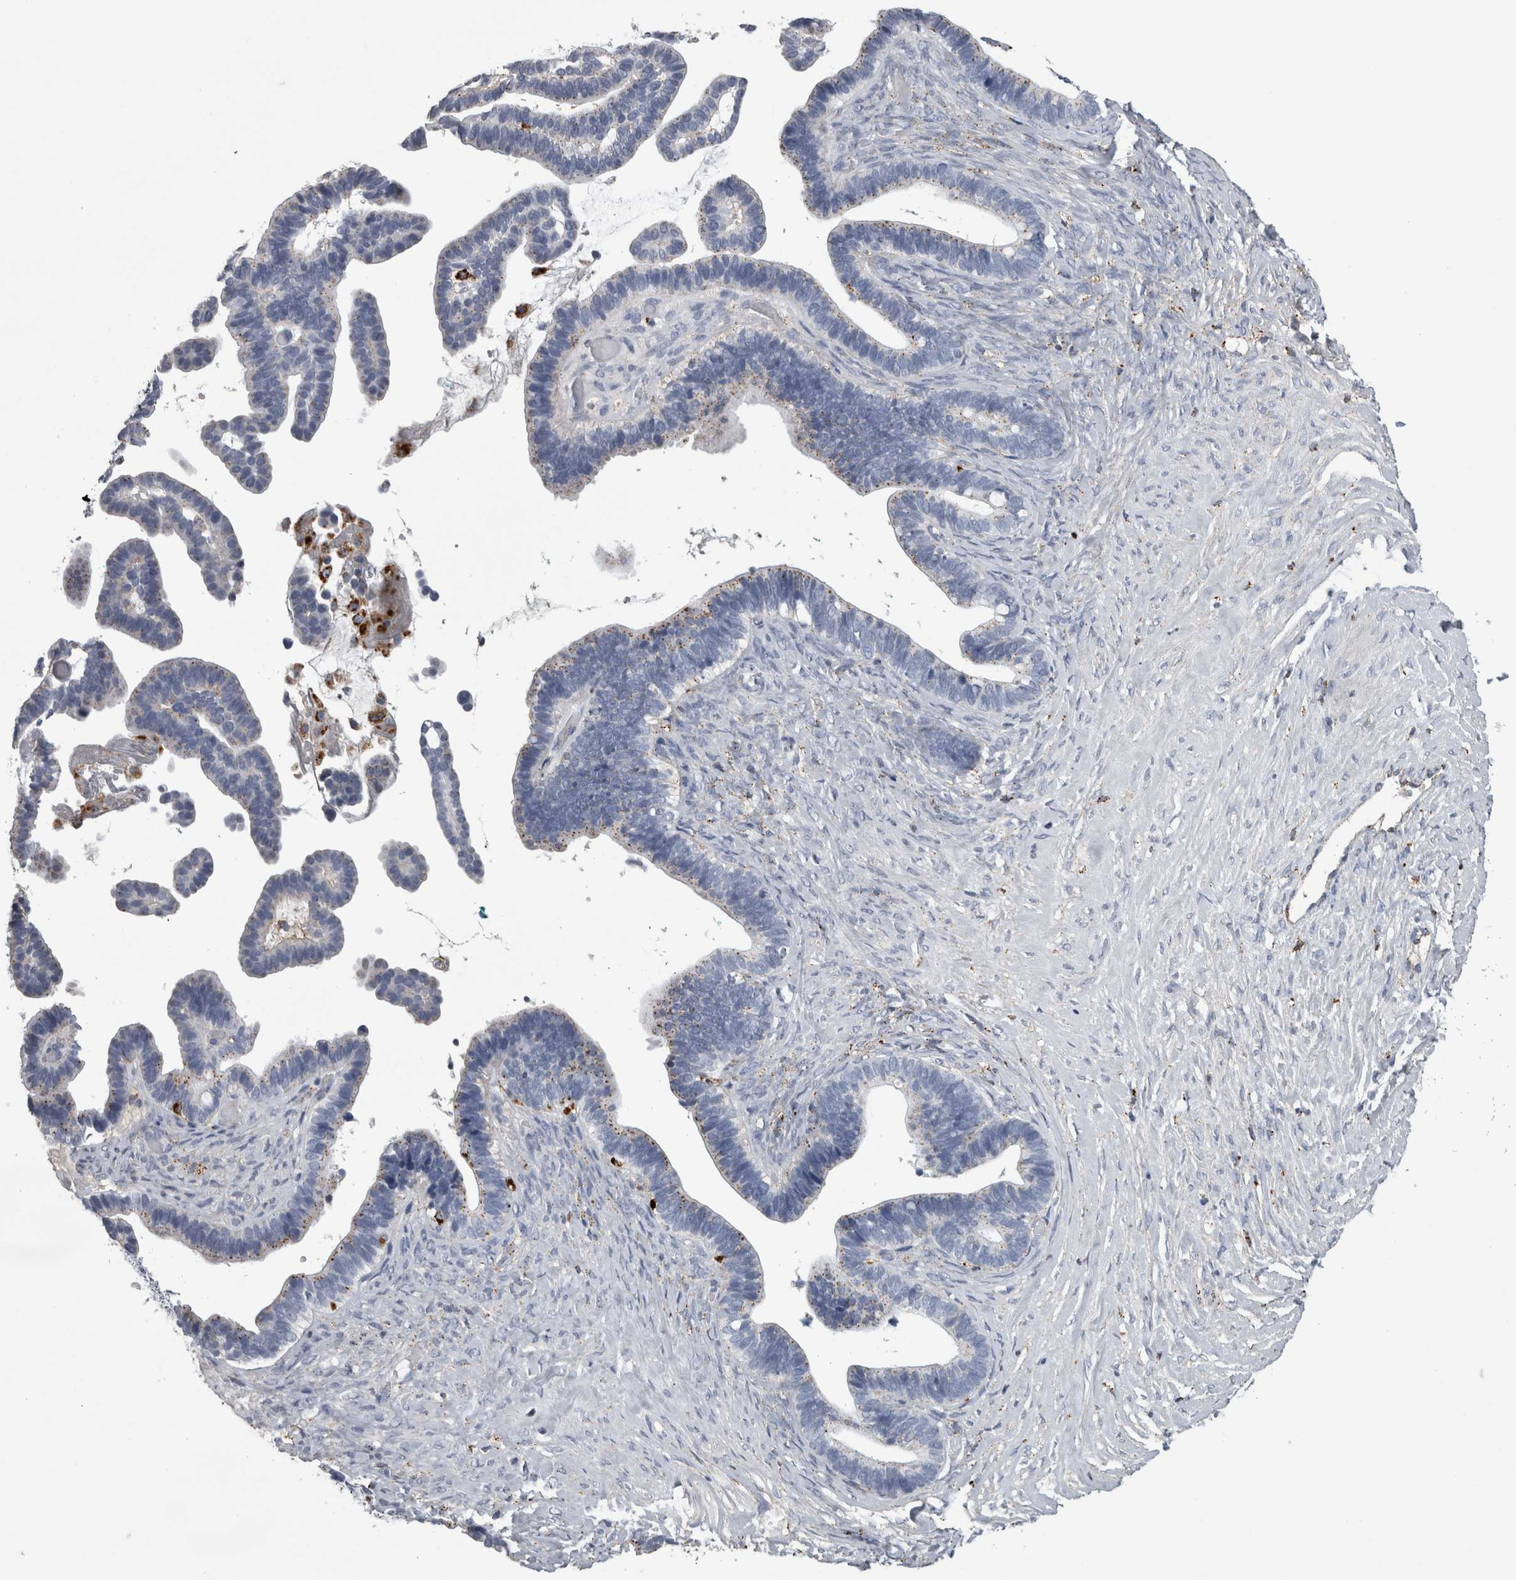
{"staining": {"intensity": "weak", "quantity": "25%-75%", "location": "cytoplasmic/membranous"}, "tissue": "ovarian cancer", "cell_type": "Tumor cells", "image_type": "cancer", "snomed": [{"axis": "morphology", "description": "Cystadenocarcinoma, serous, NOS"}, {"axis": "topography", "description": "Ovary"}], "caption": "A micrograph of ovarian cancer stained for a protein displays weak cytoplasmic/membranous brown staining in tumor cells.", "gene": "DPP7", "patient": {"sex": "female", "age": 56}}